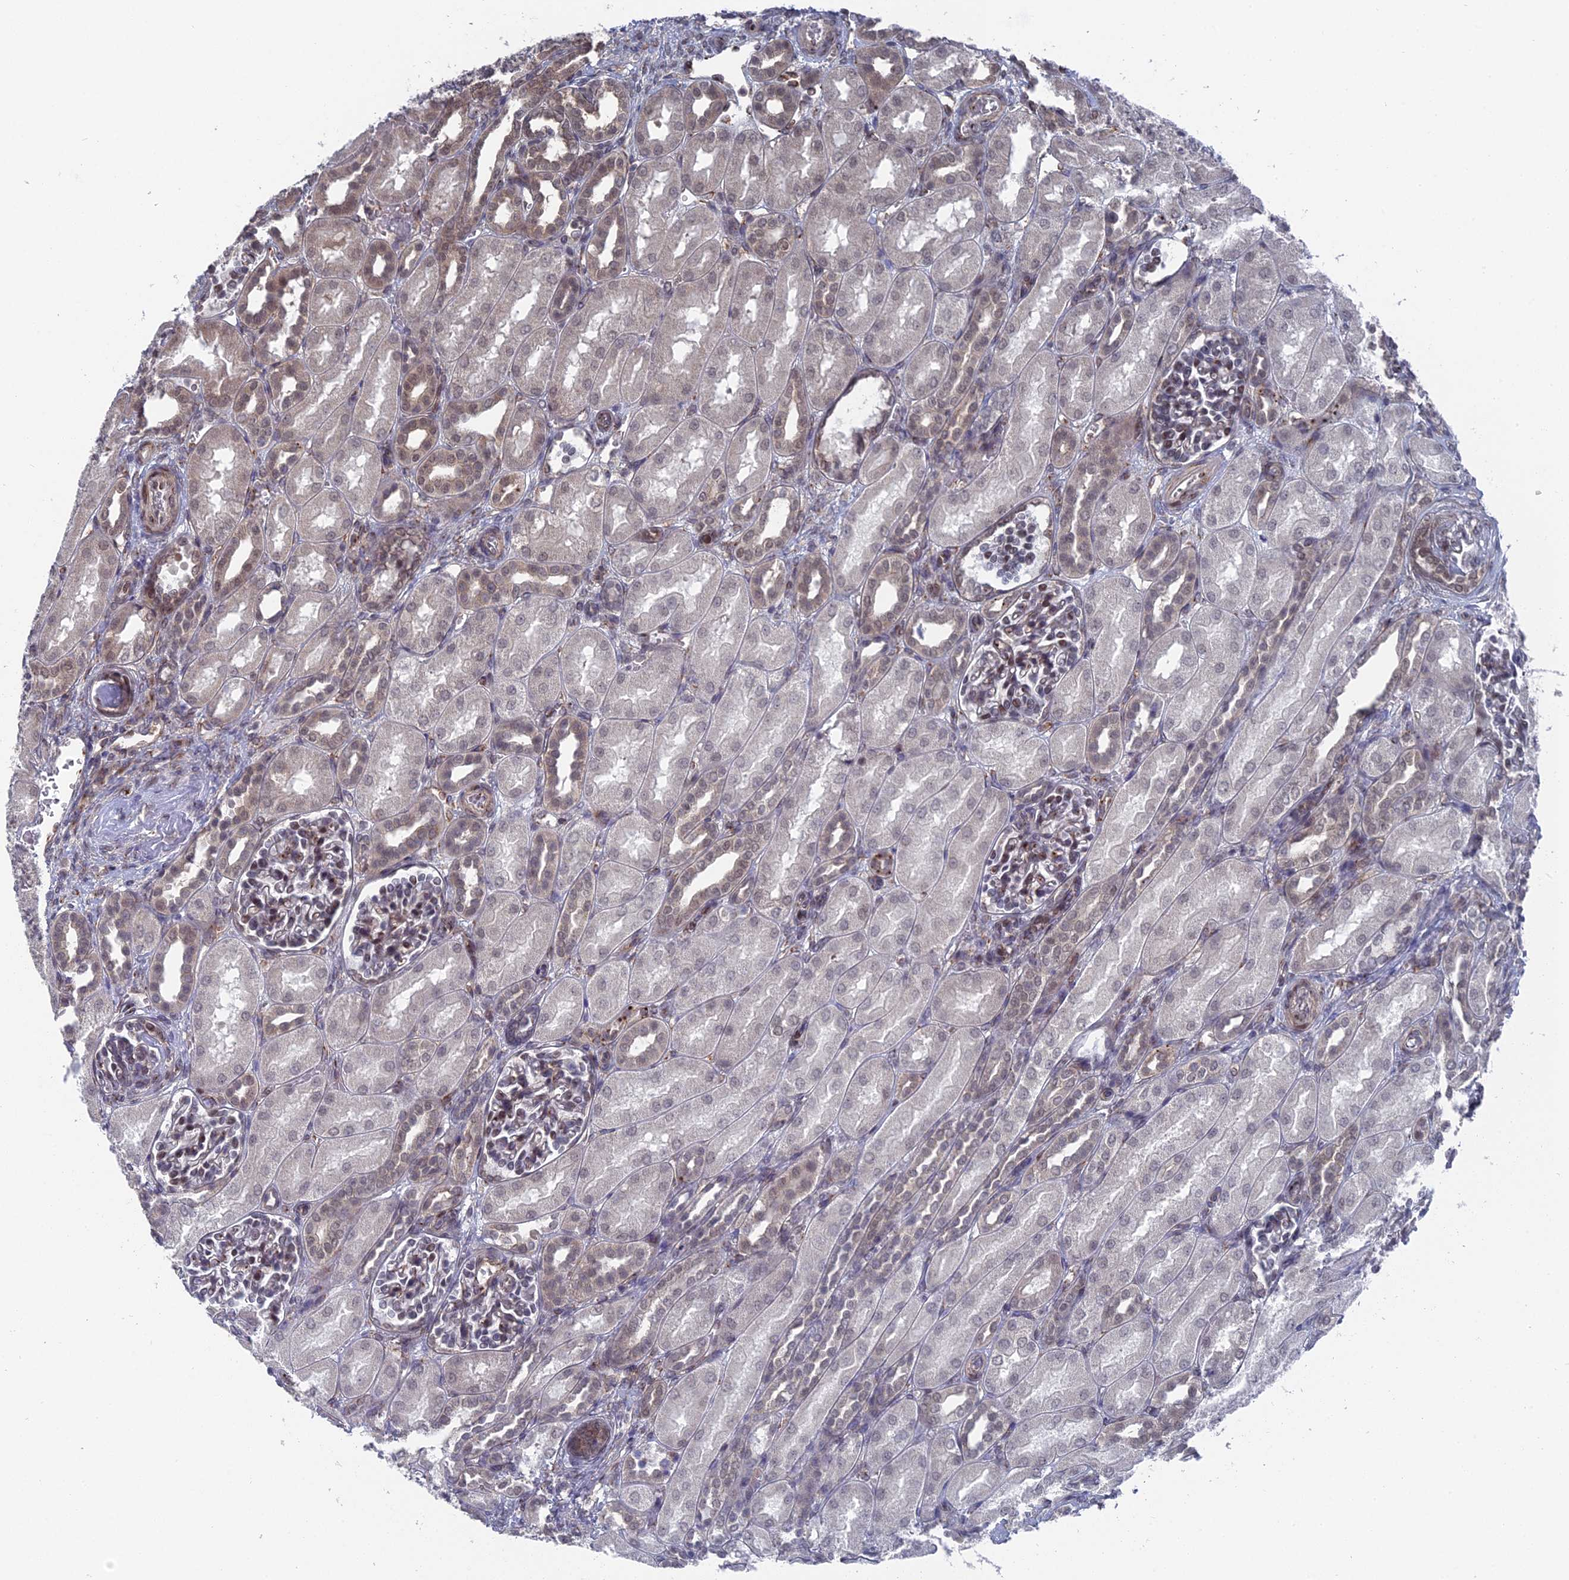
{"staining": {"intensity": "moderate", "quantity": "<25%", "location": "nuclear"}, "tissue": "kidney", "cell_type": "Cells in glomeruli", "image_type": "normal", "snomed": [{"axis": "morphology", "description": "Normal tissue, NOS"}, {"axis": "morphology", "description": "Neoplasm, malignant, NOS"}, {"axis": "topography", "description": "Kidney"}], "caption": "Immunohistochemistry photomicrograph of benign kidney stained for a protein (brown), which exhibits low levels of moderate nuclear staining in about <25% of cells in glomeruli.", "gene": "FHIP2A", "patient": {"sex": "female", "age": 1}}